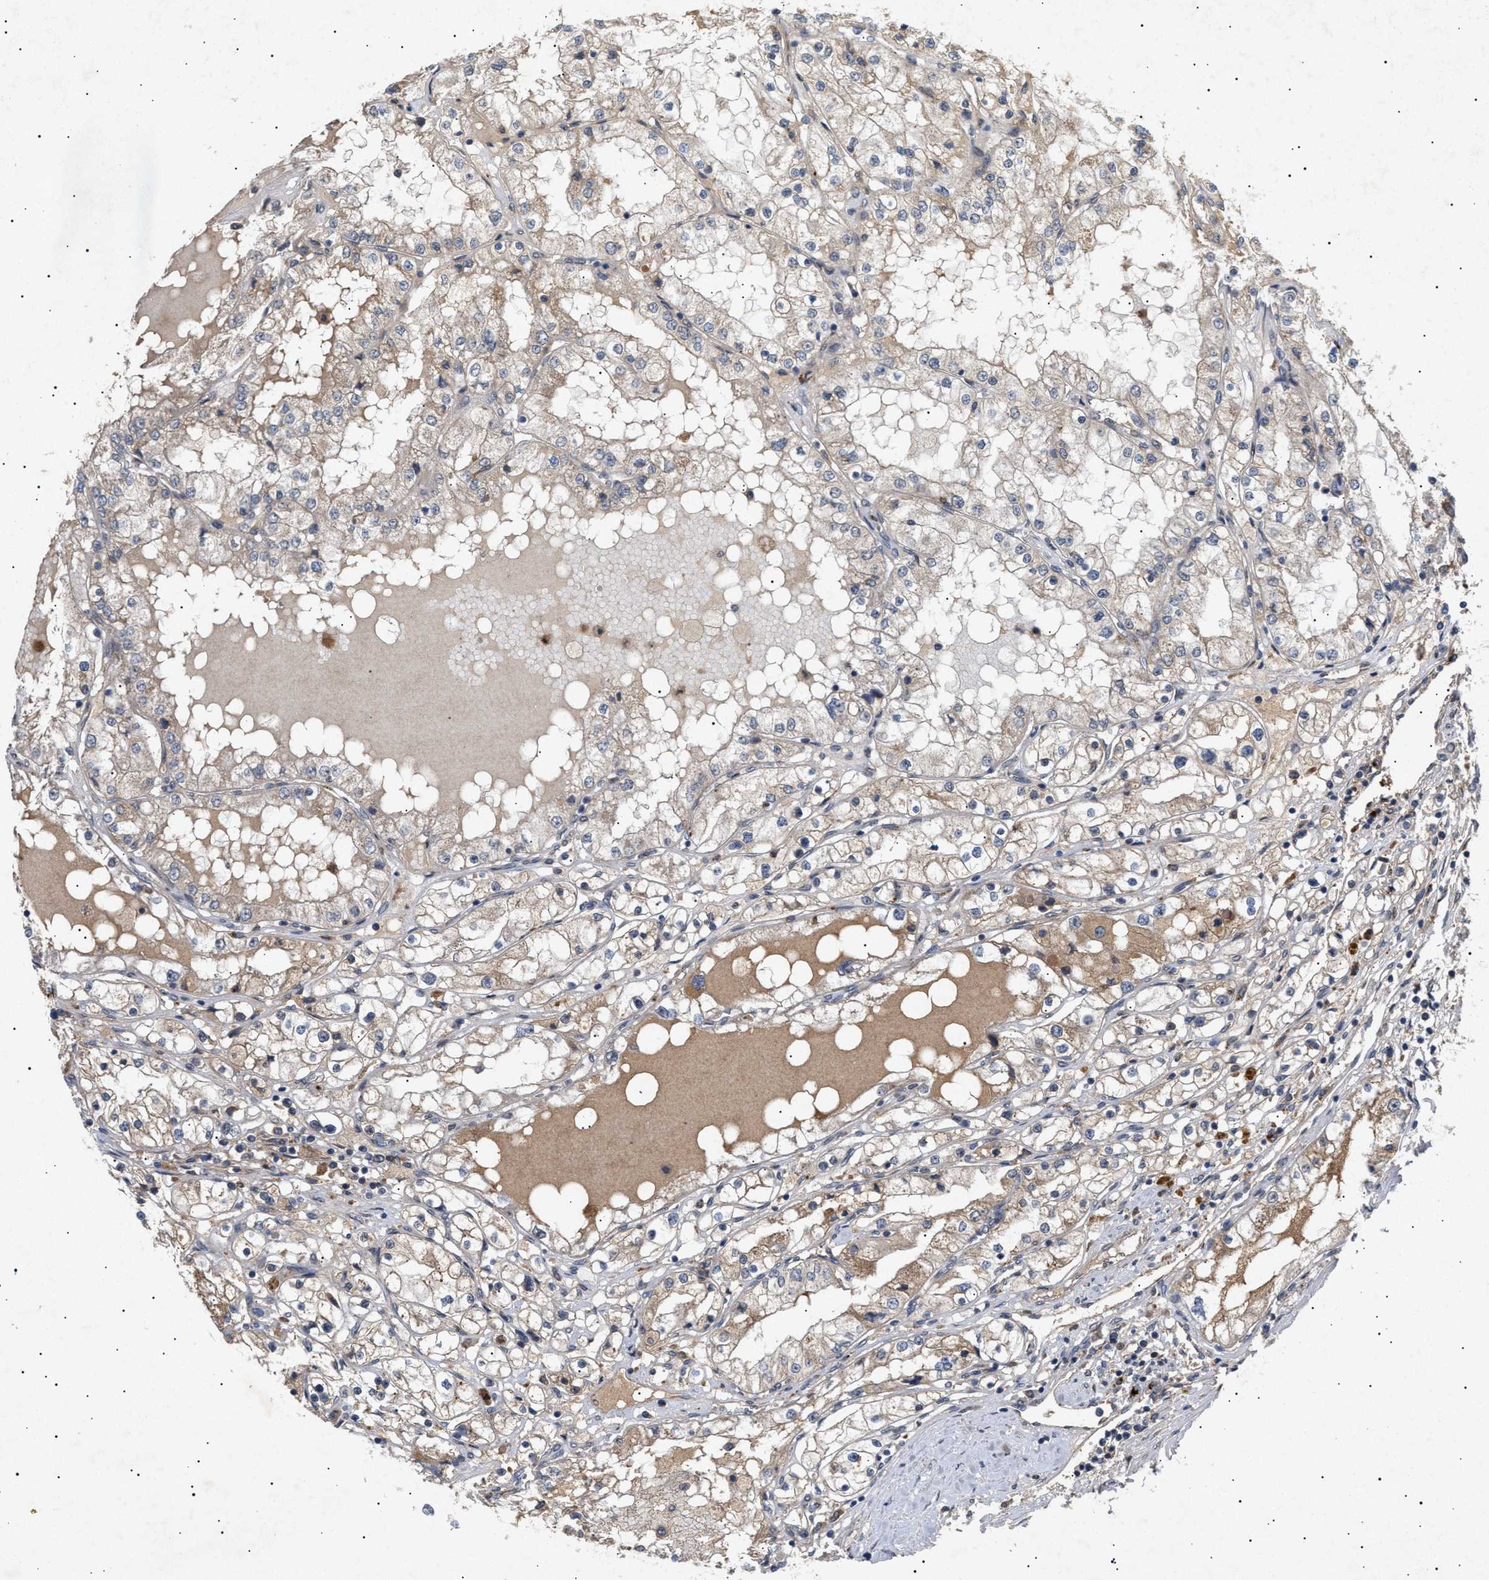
{"staining": {"intensity": "moderate", "quantity": "25%-75%", "location": "cytoplasmic/membranous"}, "tissue": "renal cancer", "cell_type": "Tumor cells", "image_type": "cancer", "snomed": [{"axis": "morphology", "description": "Adenocarcinoma, NOS"}, {"axis": "topography", "description": "Kidney"}], "caption": "IHC photomicrograph of human renal cancer stained for a protein (brown), which reveals medium levels of moderate cytoplasmic/membranous positivity in approximately 25%-75% of tumor cells.", "gene": "SIRT5", "patient": {"sex": "male", "age": 68}}